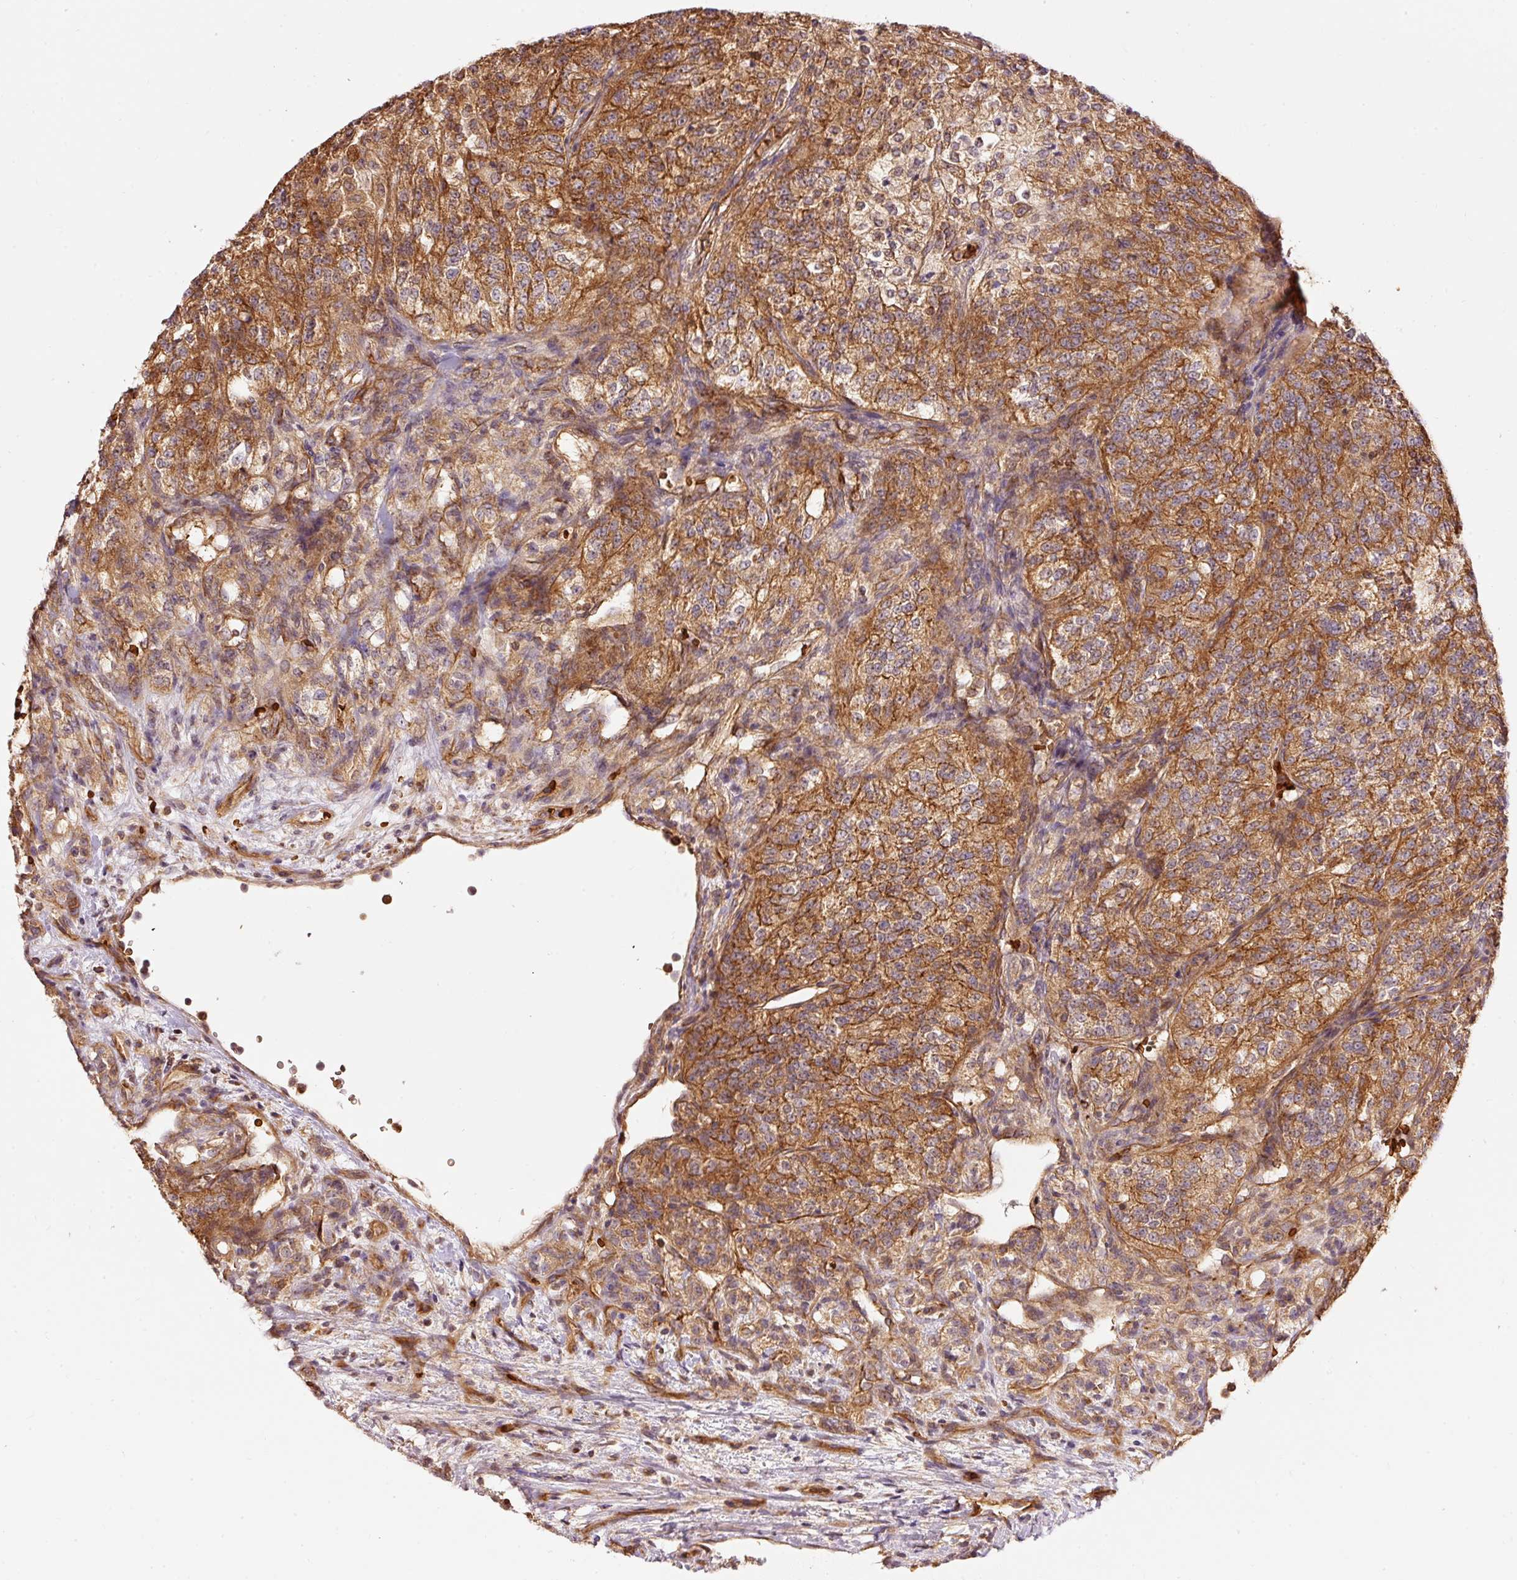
{"staining": {"intensity": "moderate", "quantity": ">75%", "location": "cytoplasmic/membranous"}, "tissue": "renal cancer", "cell_type": "Tumor cells", "image_type": "cancer", "snomed": [{"axis": "morphology", "description": "Adenocarcinoma, NOS"}, {"axis": "topography", "description": "Kidney"}], "caption": "Protein staining of adenocarcinoma (renal) tissue reveals moderate cytoplasmic/membranous positivity in approximately >75% of tumor cells.", "gene": "ADCY4", "patient": {"sex": "female", "age": 63}}